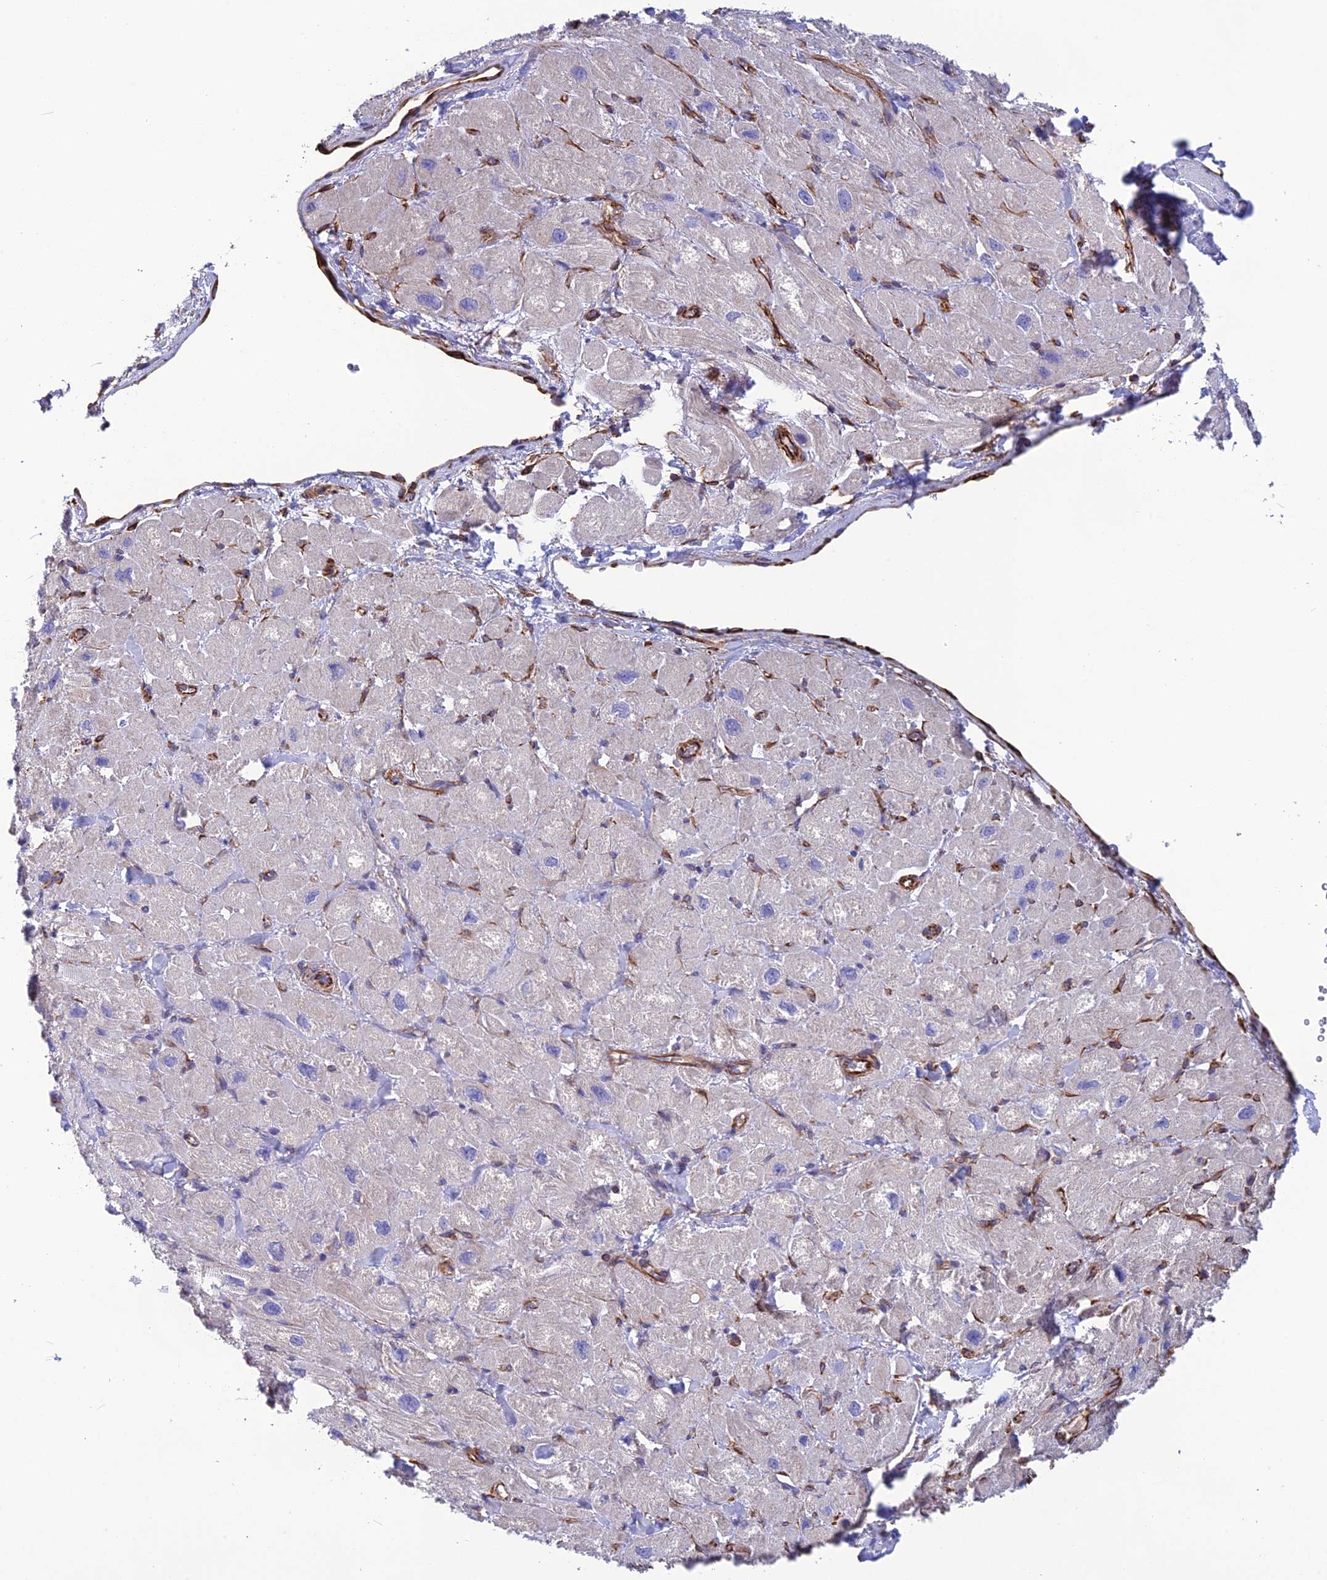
{"staining": {"intensity": "negative", "quantity": "none", "location": "none"}, "tissue": "heart muscle", "cell_type": "Cardiomyocytes", "image_type": "normal", "snomed": [{"axis": "morphology", "description": "Normal tissue, NOS"}, {"axis": "topography", "description": "Heart"}], "caption": "Histopathology image shows no significant protein staining in cardiomyocytes of unremarkable heart muscle. The staining was performed using DAB to visualize the protein expression in brown, while the nuclei were stained in blue with hematoxylin (Magnification: 20x).", "gene": "FBXL20", "patient": {"sex": "male", "age": 65}}